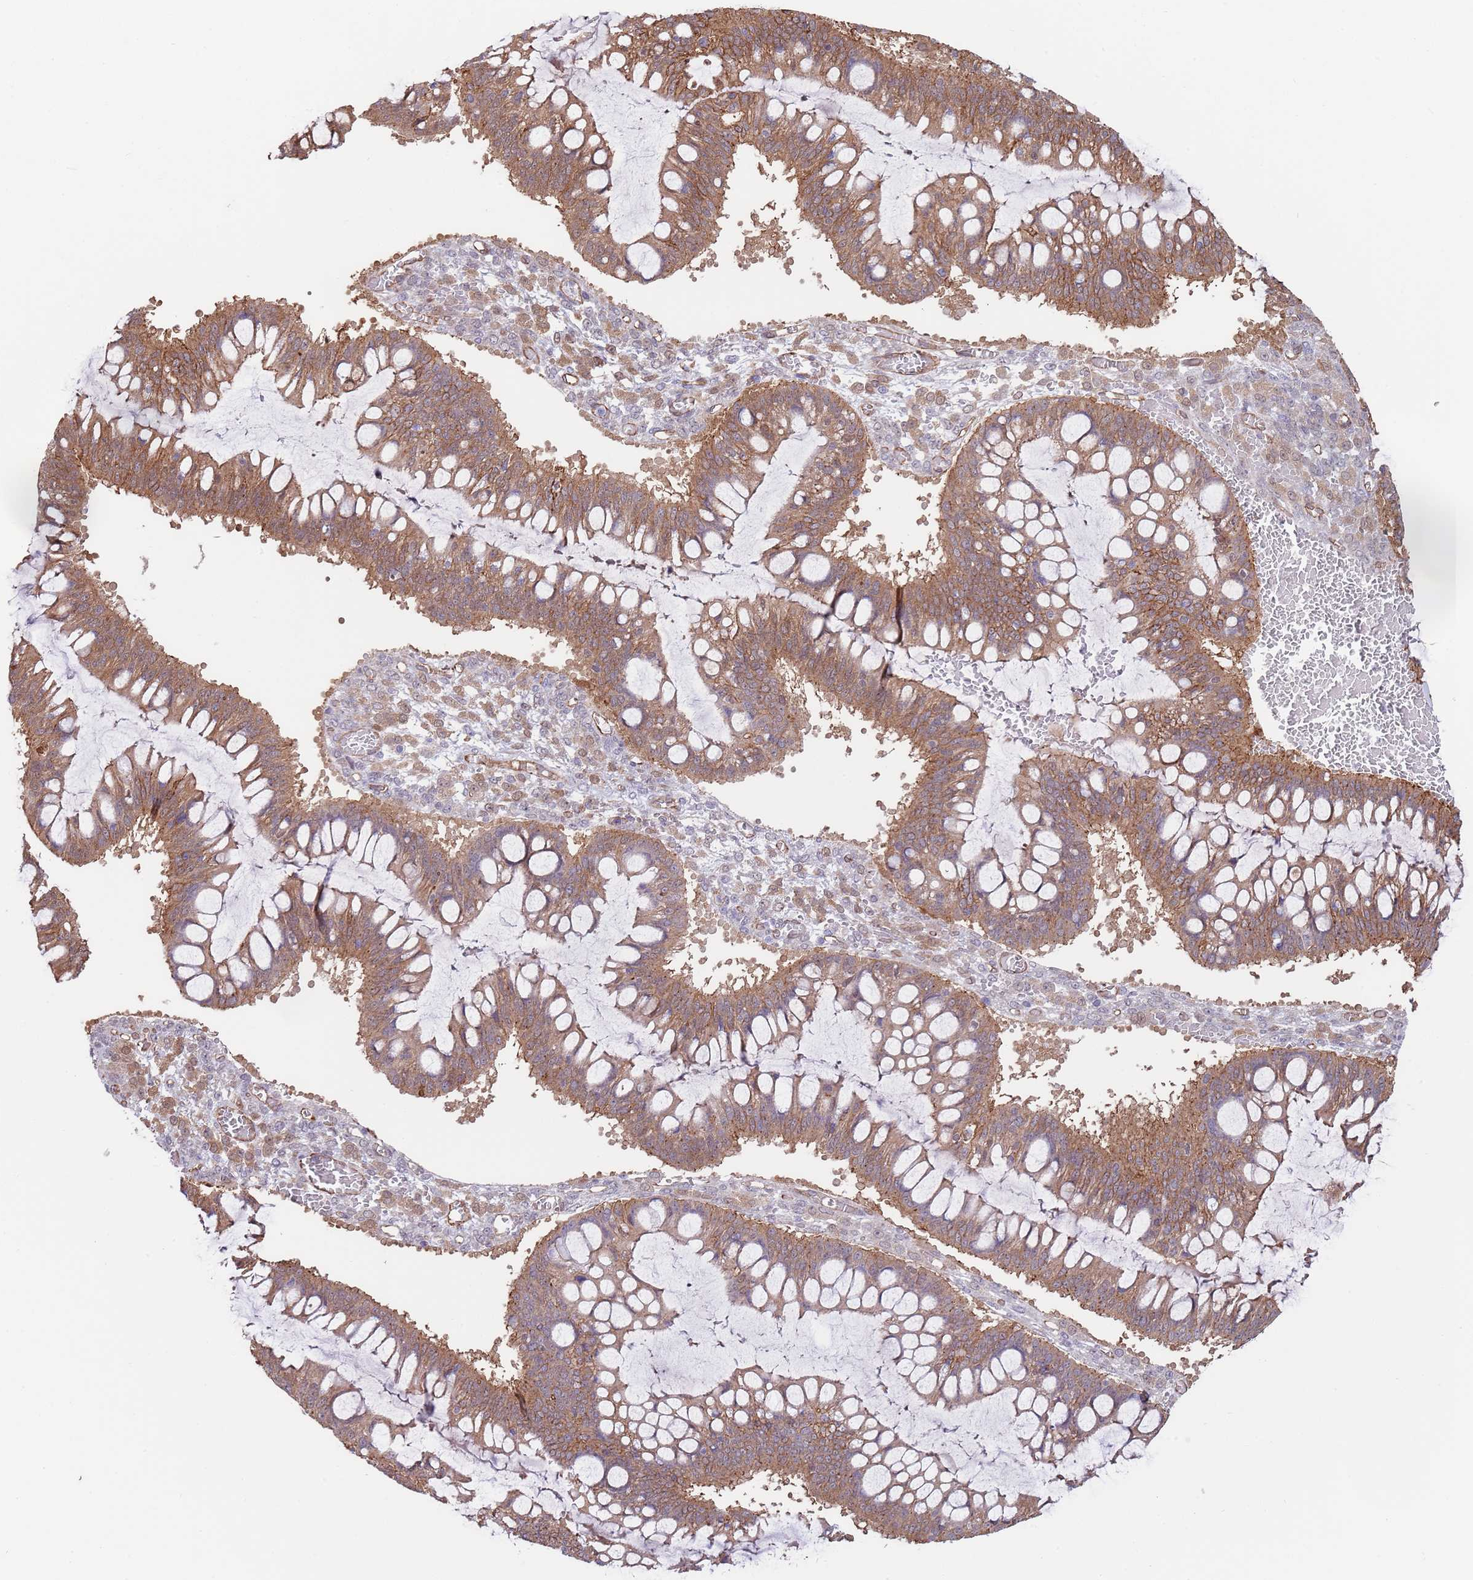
{"staining": {"intensity": "moderate", "quantity": ">75%", "location": "cytoplasmic/membranous"}, "tissue": "ovarian cancer", "cell_type": "Tumor cells", "image_type": "cancer", "snomed": [{"axis": "morphology", "description": "Cystadenocarcinoma, mucinous, NOS"}, {"axis": "topography", "description": "Ovary"}], "caption": "DAB (3,3'-diaminobenzidine) immunohistochemical staining of mucinous cystadenocarcinoma (ovarian) demonstrates moderate cytoplasmic/membranous protein expression in approximately >75% of tumor cells.", "gene": "BPNT1", "patient": {"sex": "female", "age": 73}}